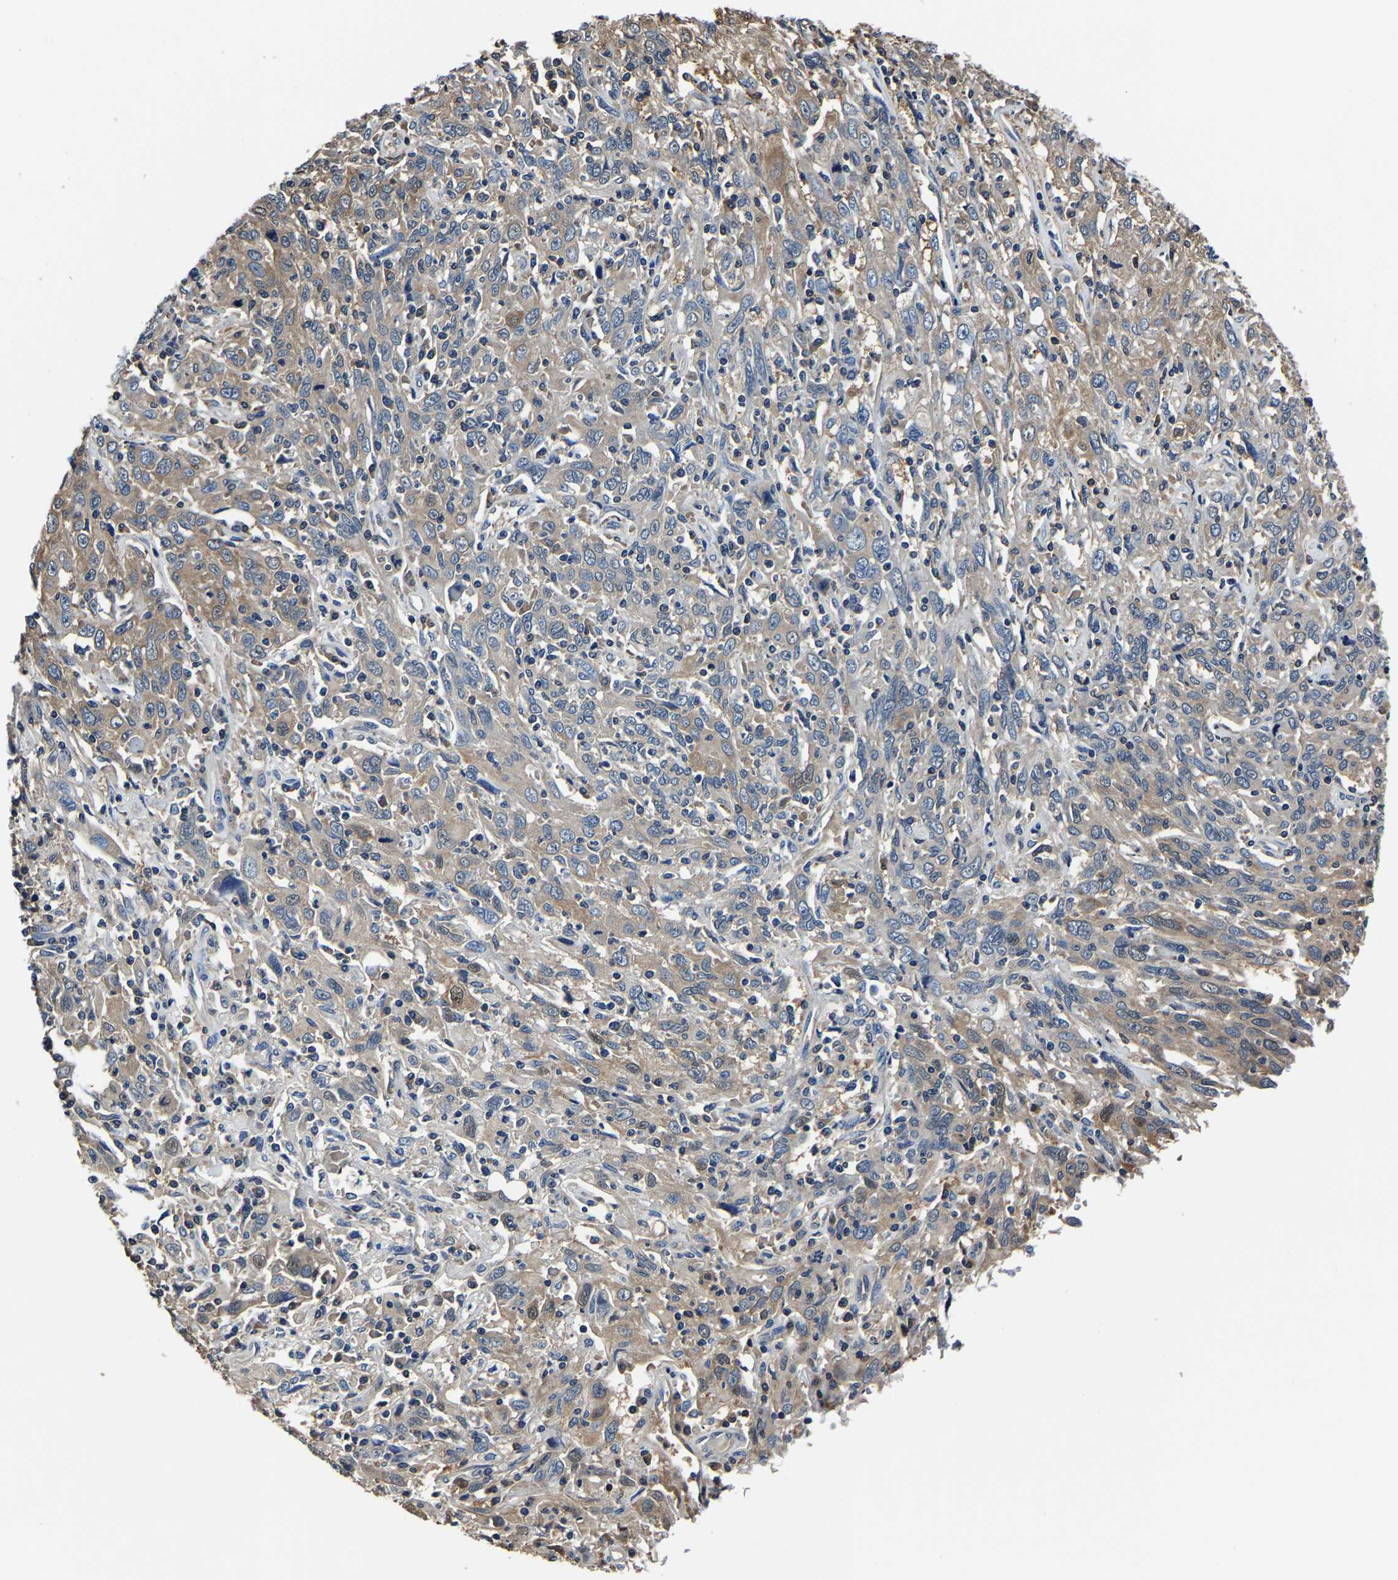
{"staining": {"intensity": "weak", "quantity": "25%-75%", "location": "cytoplasmic/membranous"}, "tissue": "cervical cancer", "cell_type": "Tumor cells", "image_type": "cancer", "snomed": [{"axis": "morphology", "description": "Squamous cell carcinoma, NOS"}, {"axis": "topography", "description": "Cervix"}], "caption": "Weak cytoplasmic/membranous expression is appreciated in about 25%-75% of tumor cells in cervical cancer.", "gene": "ALDOB", "patient": {"sex": "female", "age": 46}}